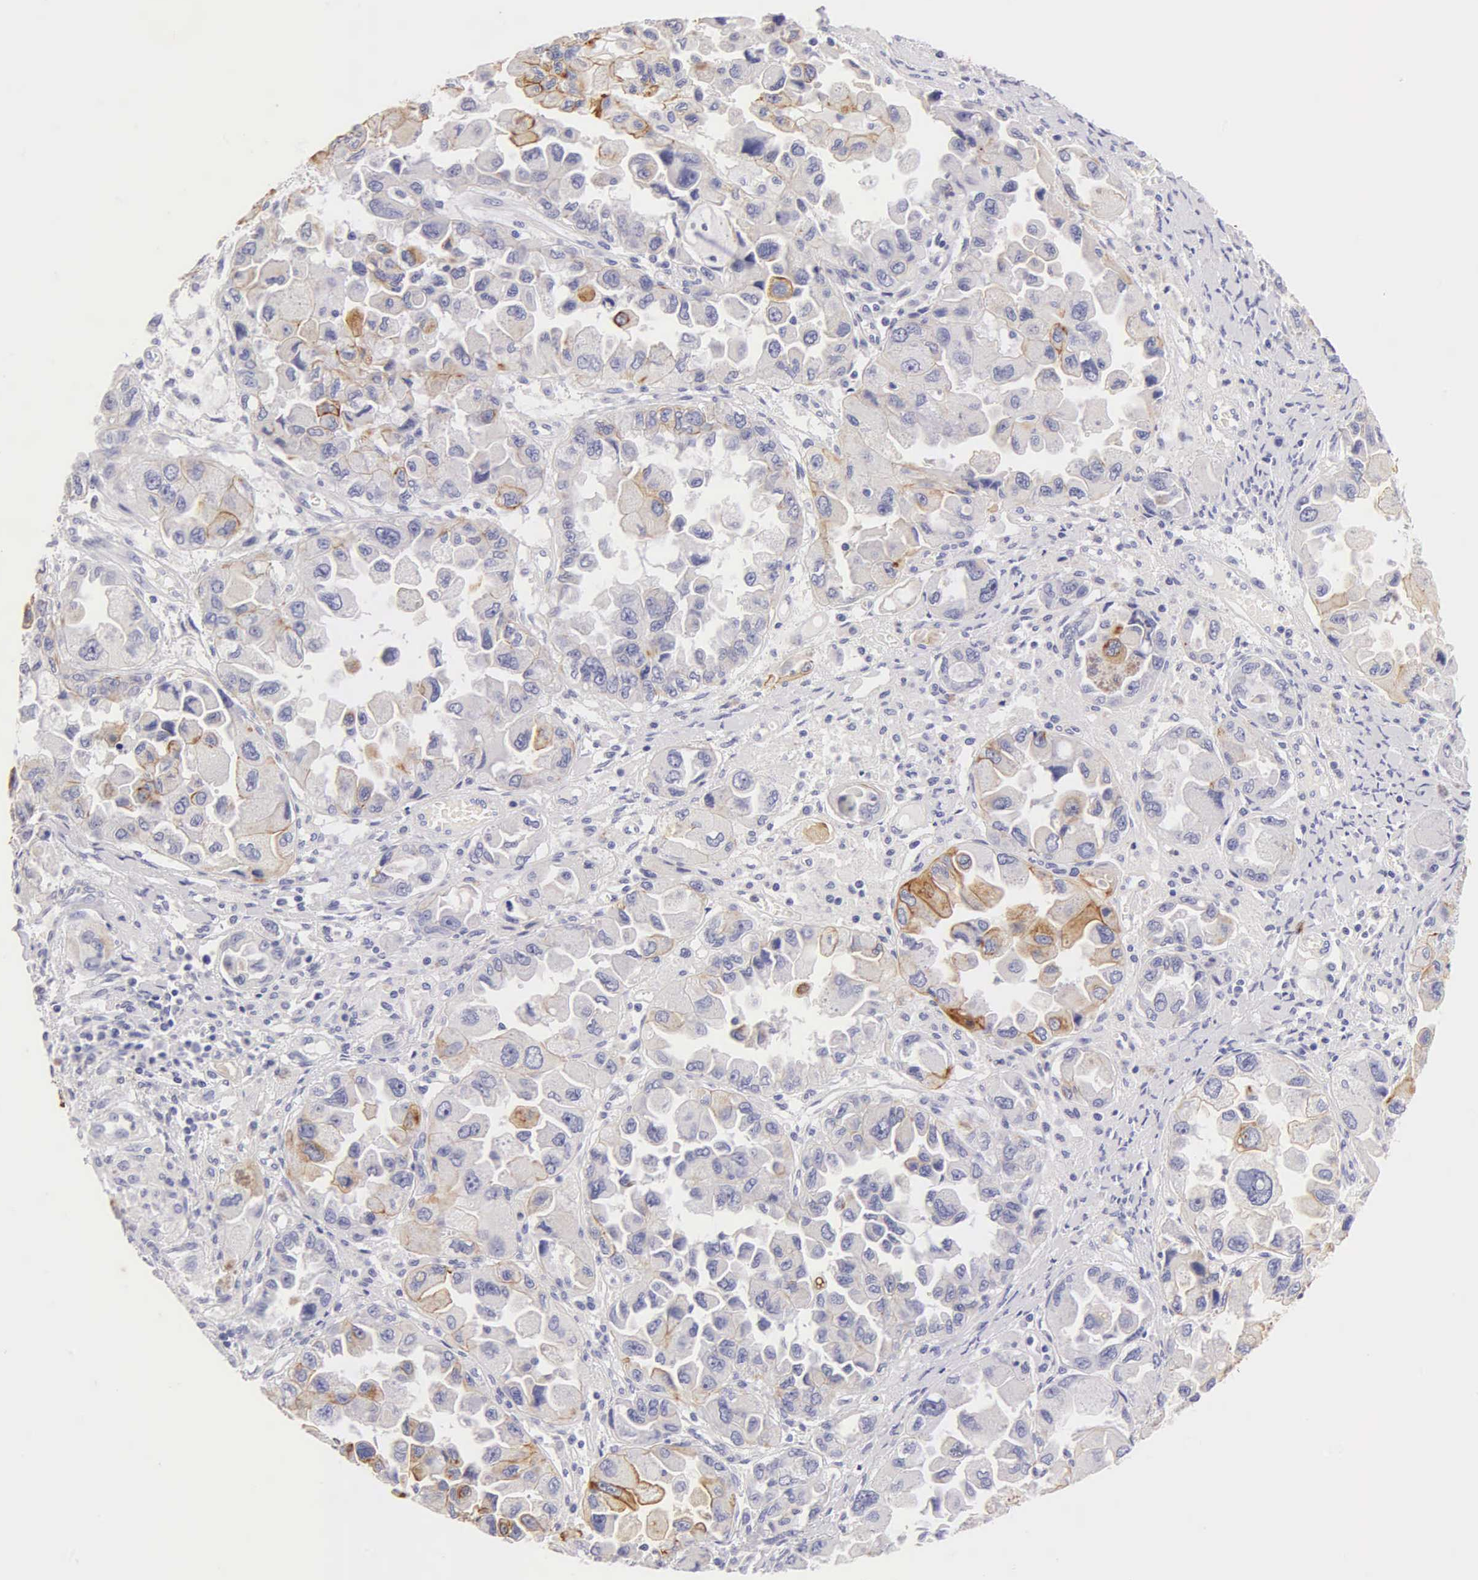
{"staining": {"intensity": "weak", "quantity": "<25%", "location": "cytoplasmic/membranous"}, "tissue": "ovarian cancer", "cell_type": "Tumor cells", "image_type": "cancer", "snomed": [{"axis": "morphology", "description": "Cystadenocarcinoma, serous, NOS"}, {"axis": "topography", "description": "Ovary"}], "caption": "The photomicrograph exhibits no staining of tumor cells in ovarian serous cystadenocarcinoma. (DAB (3,3'-diaminobenzidine) immunohistochemistry with hematoxylin counter stain).", "gene": "KRT17", "patient": {"sex": "female", "age": 84}}